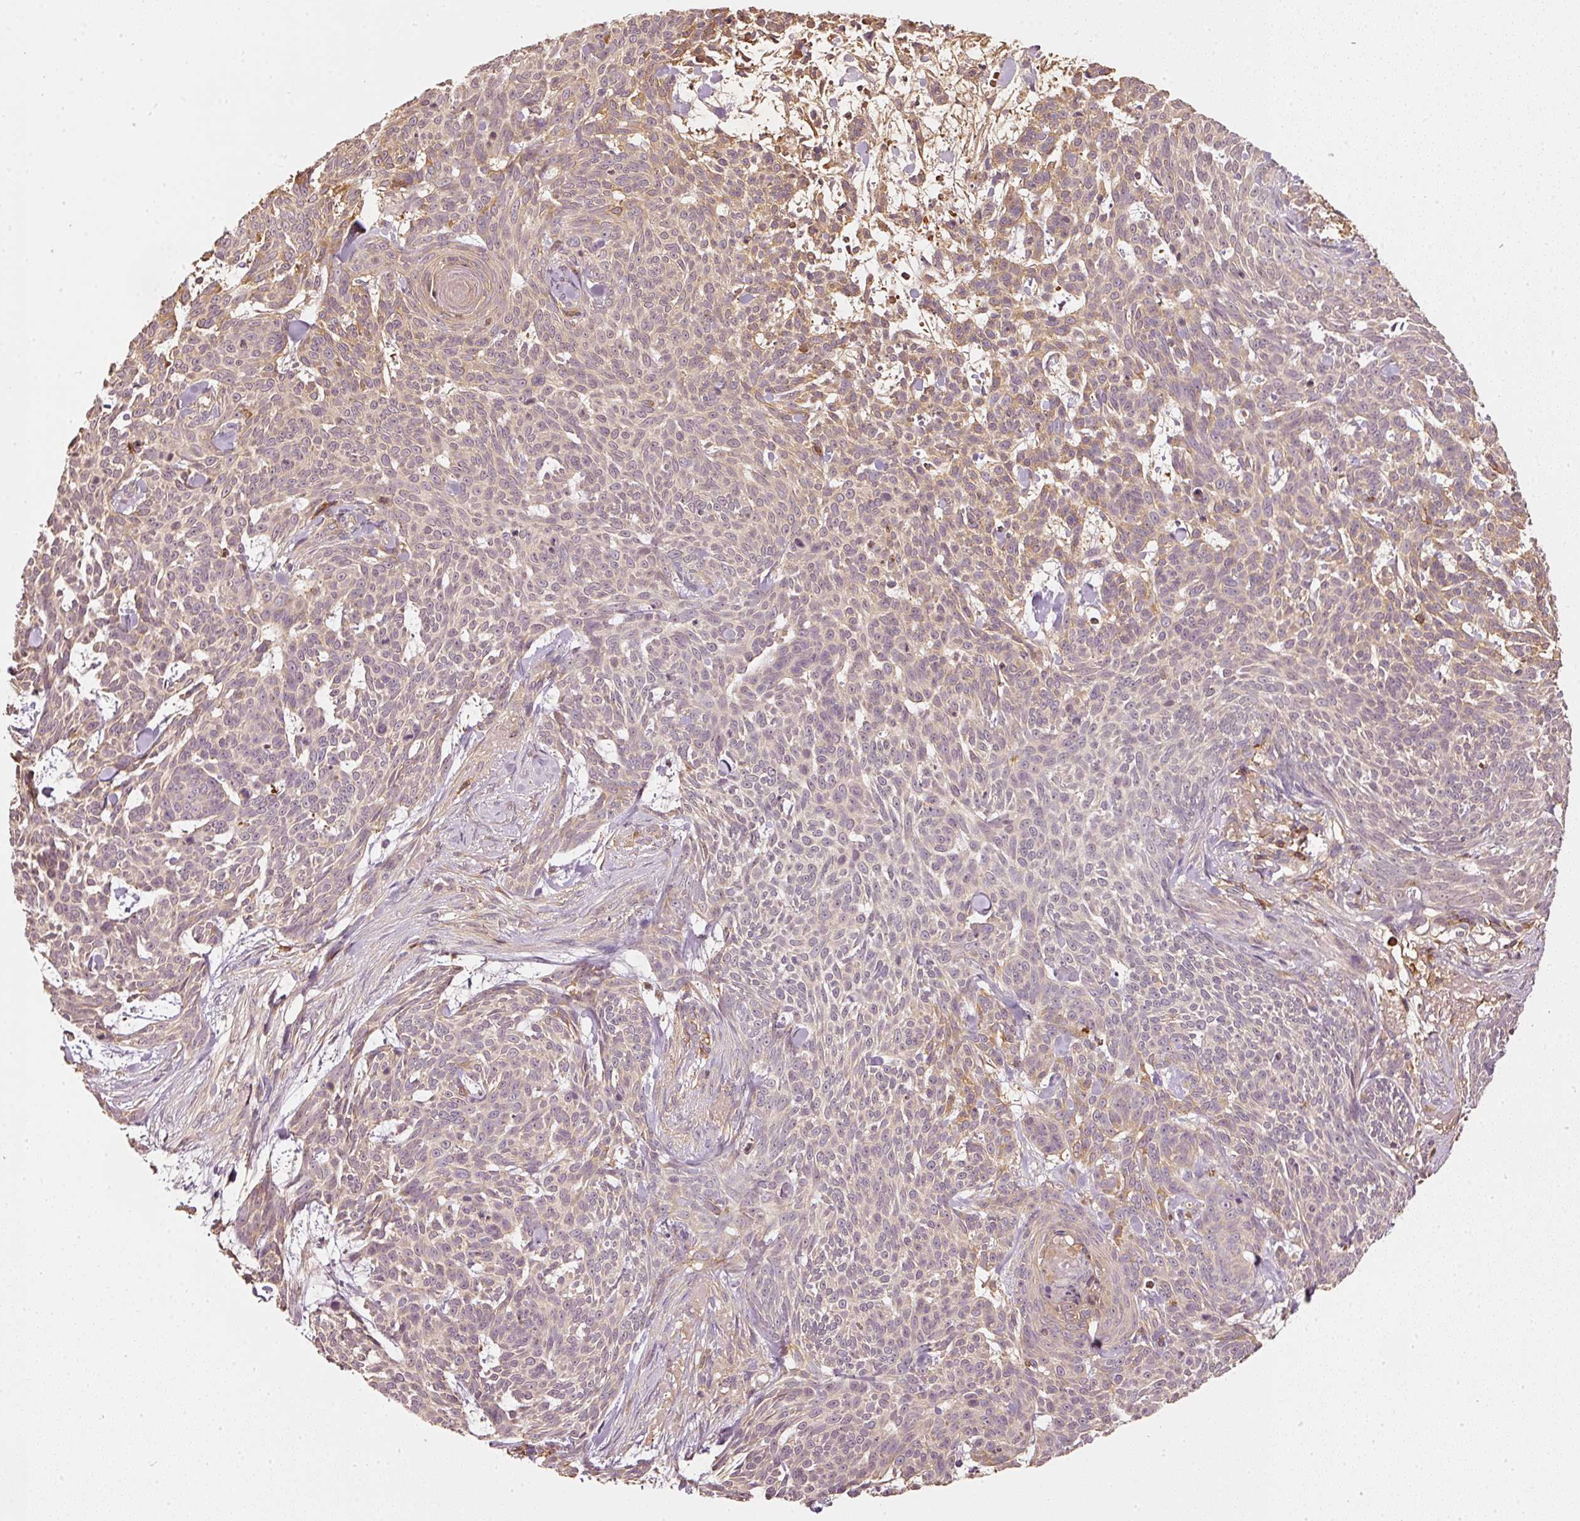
{"staining": {"intensity": "weak", "quantity": "25%-75%", "location": "cytoplasmic/membranous"}, "tissue": "skin cancer", "cell_type": "Tumor cells", "image_type": "cancer", "snomed": [{"axis": "morphology", "description": "Basal cell carcinoma"}, {"axis": "topography", "description": "Skin"}], "caption": "Basal cell carcinoma (skin) tissue displays weak cytoplasmic/membranous staining in about 25%-75% of tumor cells, visualized by immunohistochemistry.", "gene": "EVL", "patient": {"sex": "female", "age": 93}}